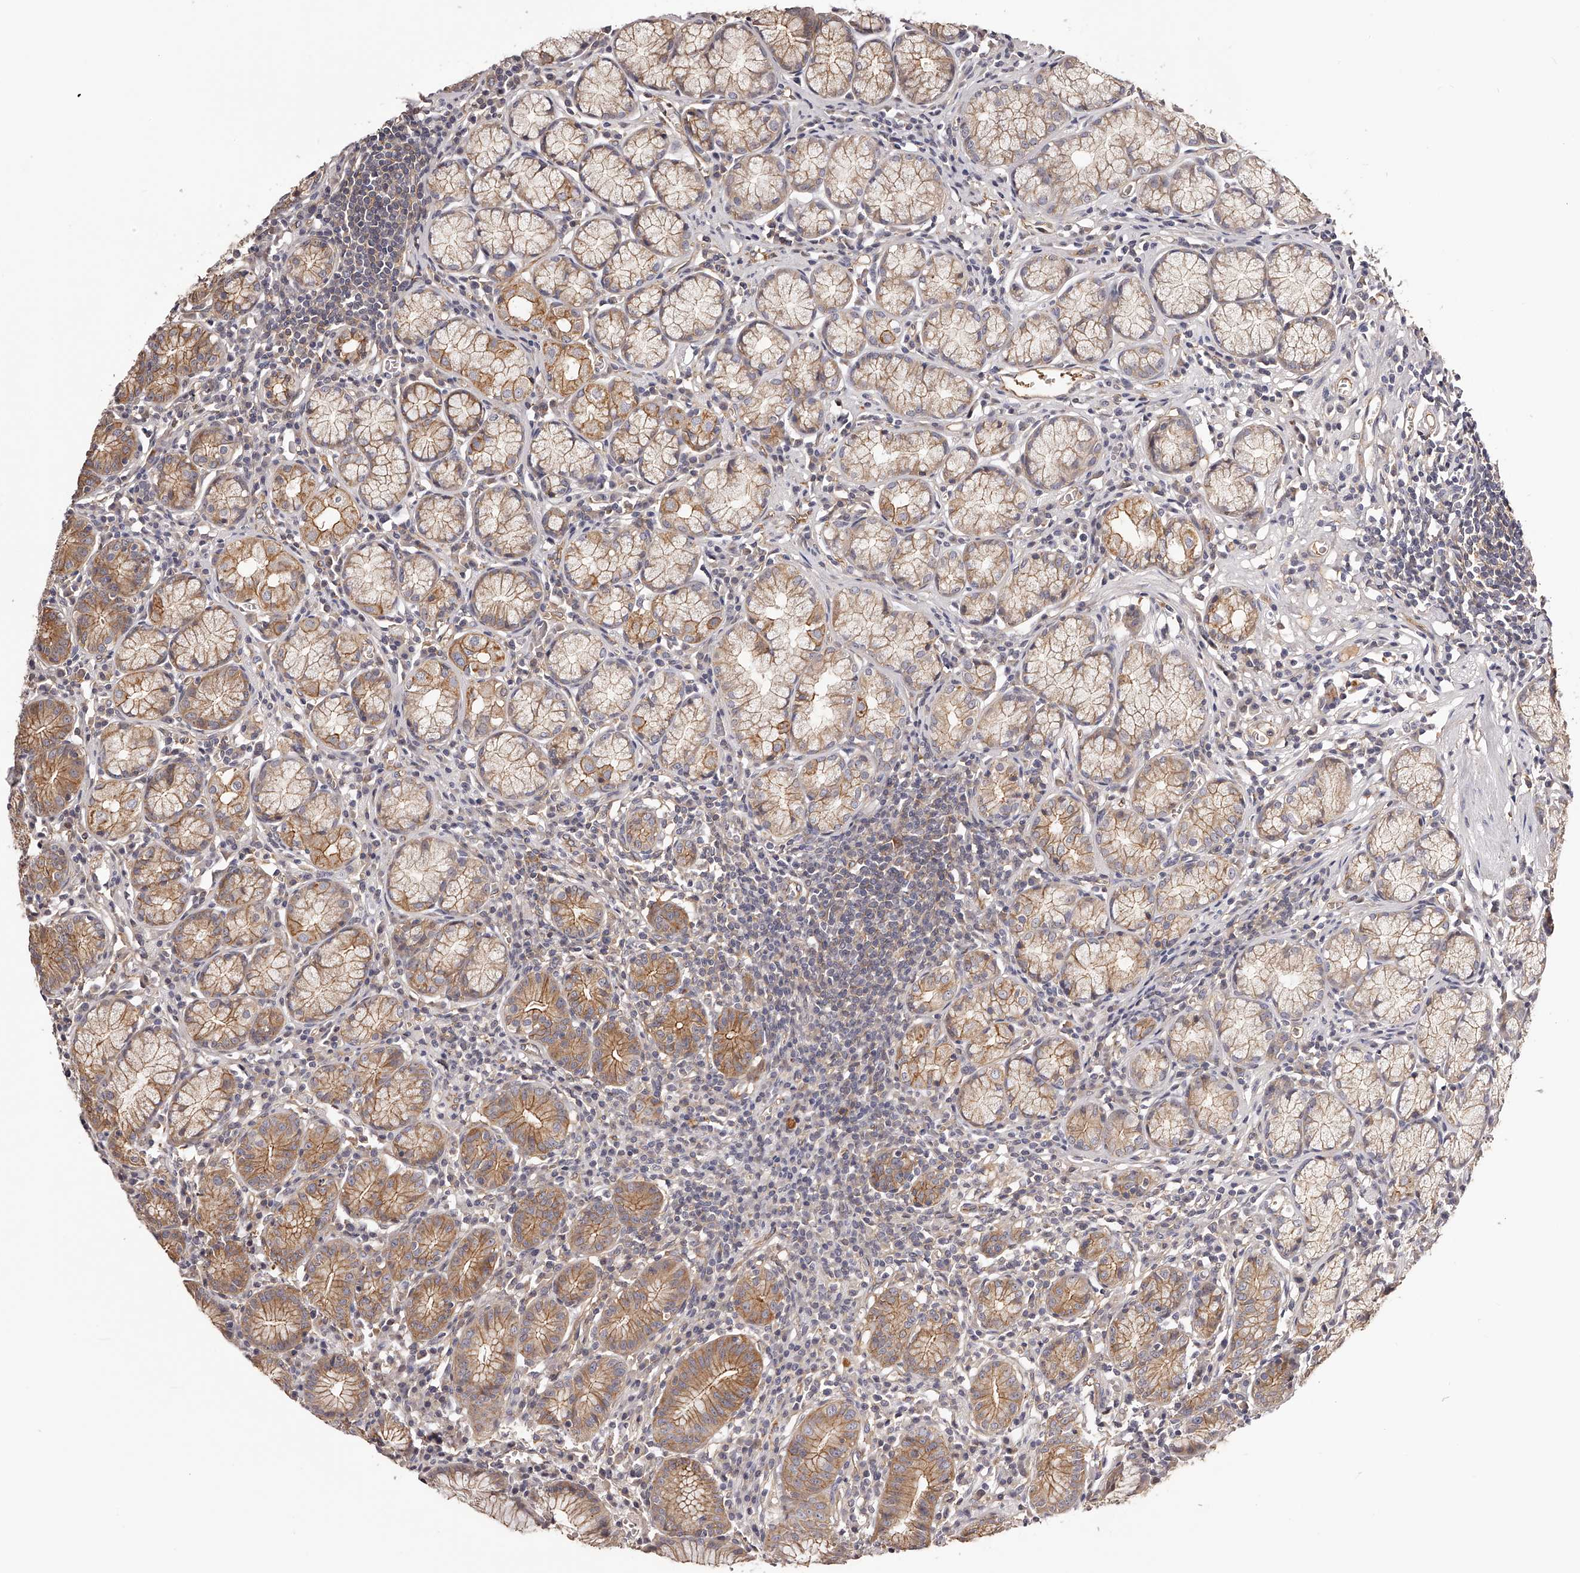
{"staining": {"intensity": "moderate", "quantity": ">75%", "location": "cytoplasmic/membranous"}, "tissue": "stomach", "cell_type": "Glandular cells", "image_type": "normal", "snomed": [{"axis": "morphology", "description": "Normal tissue, NOS"}, {"axis": "topography", "description": "Stomach"}], "caption": "This is an image of immunohistochemistry staining of unremarkable stomach, which shows moderate positivity in the cytoplasmic/membranous of glandular cells.", "gene": "LTV1", "patient": {"sex": "male", "age": 55}}